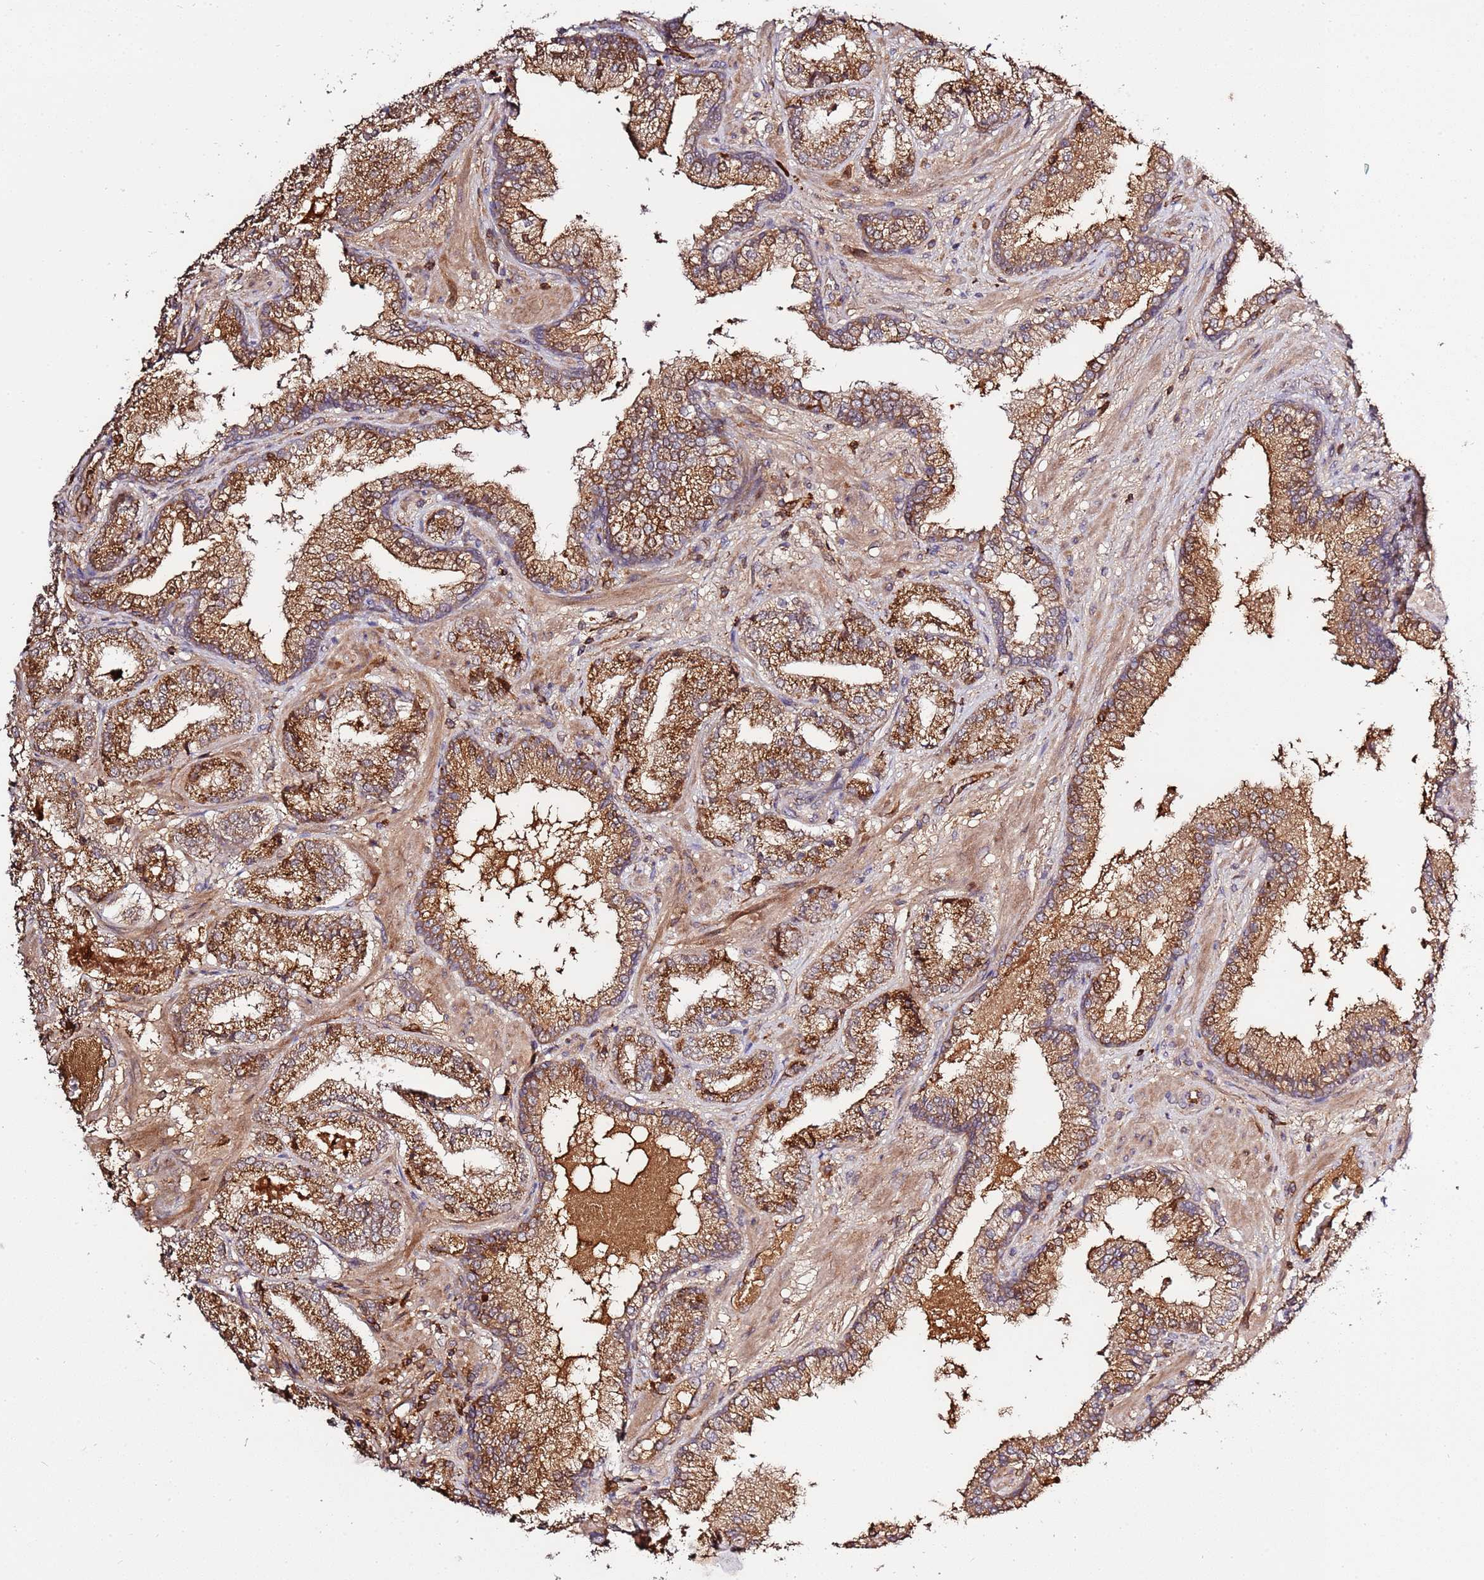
{"staining": {"intensity": "strong", "quantity": ">75%", "location": "cytoplasmic/membranous"}, "tissue": "prostate cancer", "cell_type": "Tumor cells", "image_type": "cancer", "snomed": [{"axis": "morphology", "description": "Adenocarcinoma, High grade"}, {"axis": "topography", "description": "Prostate"}], "caption": "Approximately >75% of tumor cells in prostate cancer demonstrate strong cytoplasmic/membranous protein positivity as visualized by brown immunohistochemical staining.", "gene": "ZNF624", "patient": {"sex": "male", "age": 63}}